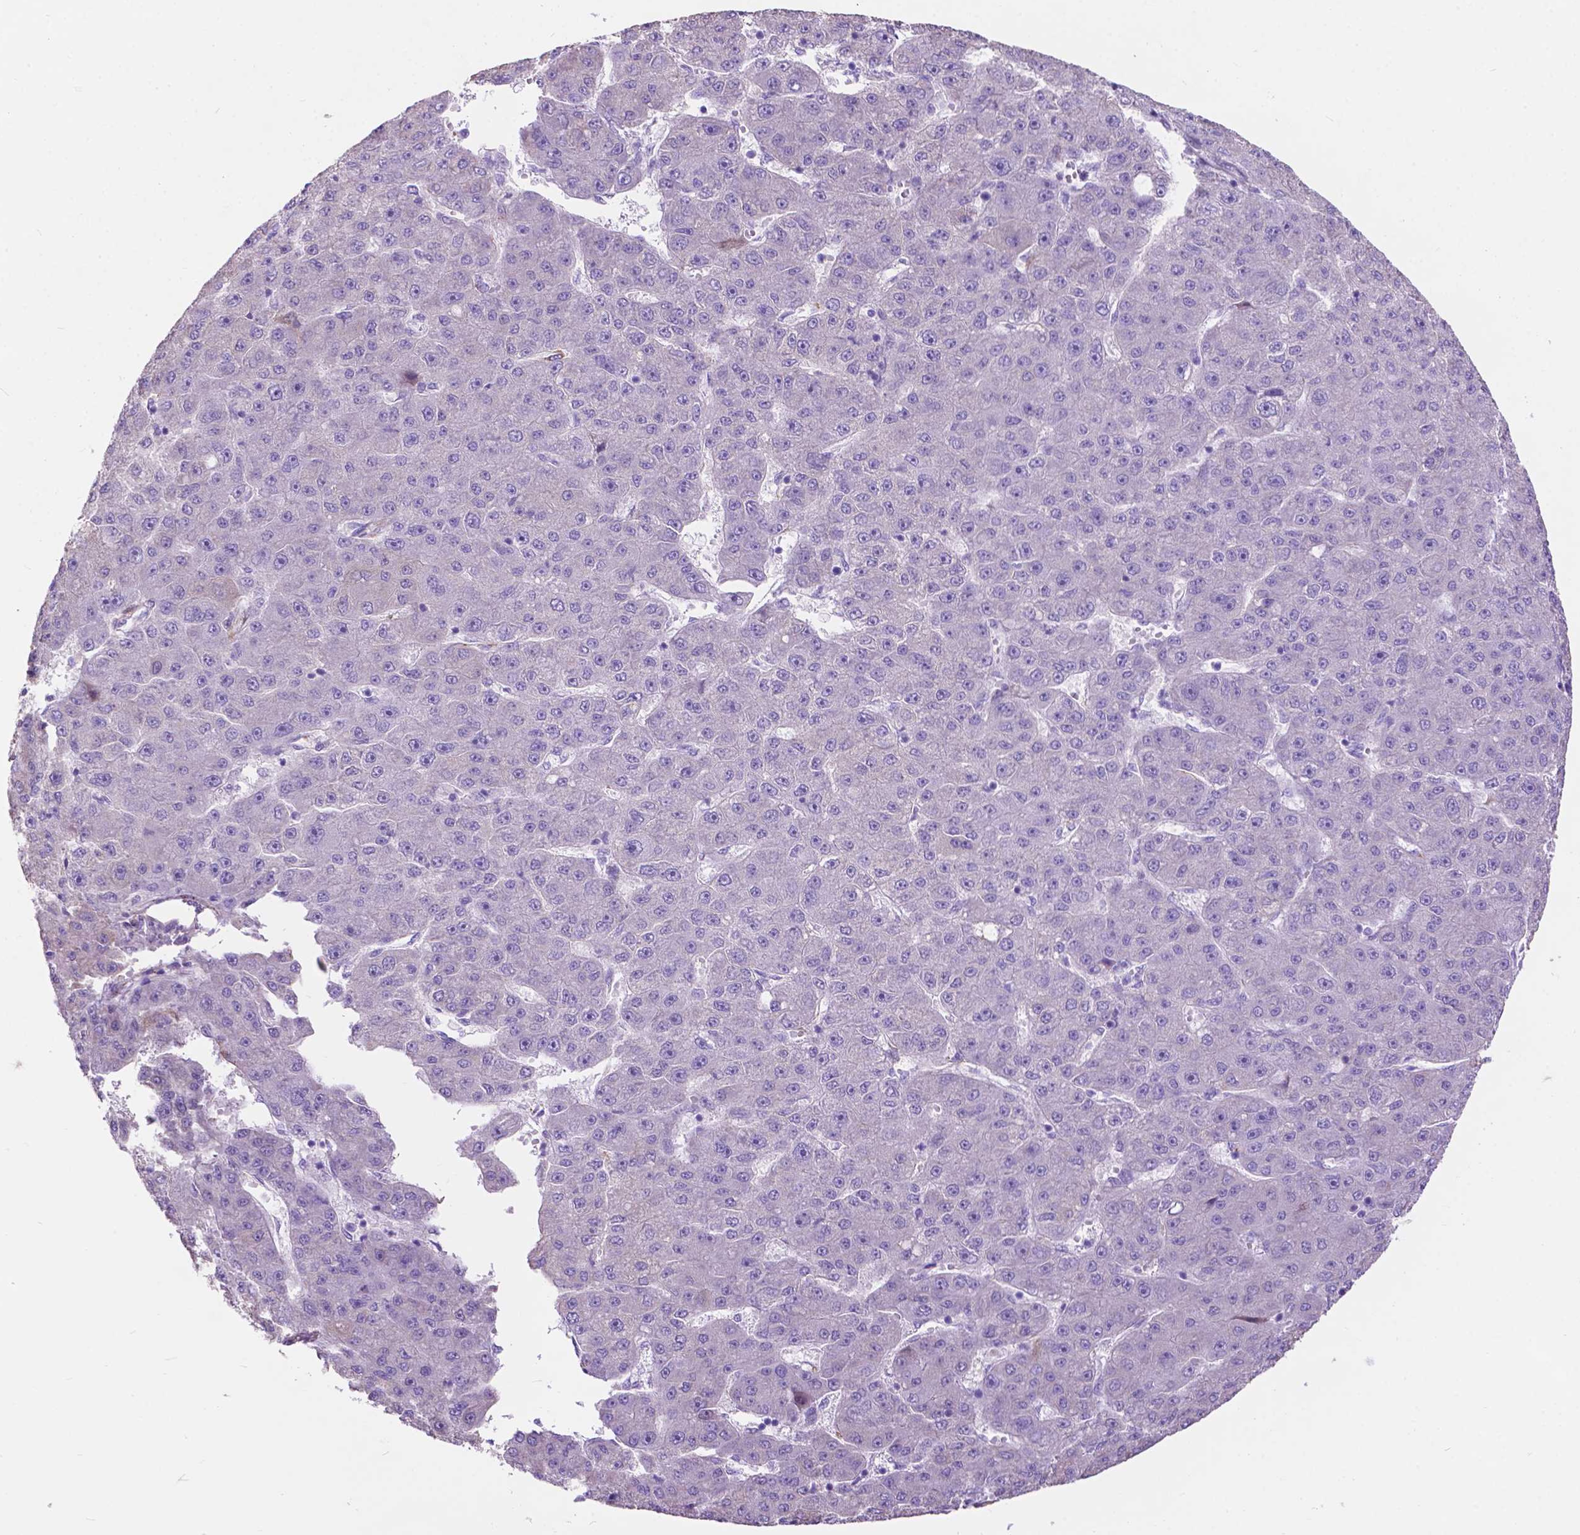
{"staining": {"intensity": "negative", "quantity": "none", "location": "none"}, "tissue": "liver cancer", "cell_type": "Tumor cells", "image_type": "cancer", "snomed": [{"axis": "morphology", "description": "Carcinoma, Hepatocellular, NOS"}, {"axis": "topography", "description": "Liver"}], "caption": "This photomicrograph is of hepatocellular carcinoma (liver) stained with immunohistochemistry to label a protein in brown with the nuclei are counter-stained blue. There is no staining in tumor cells.", "gene": "PCDHA12", "patient": {"sex": "male", "age": 67}}